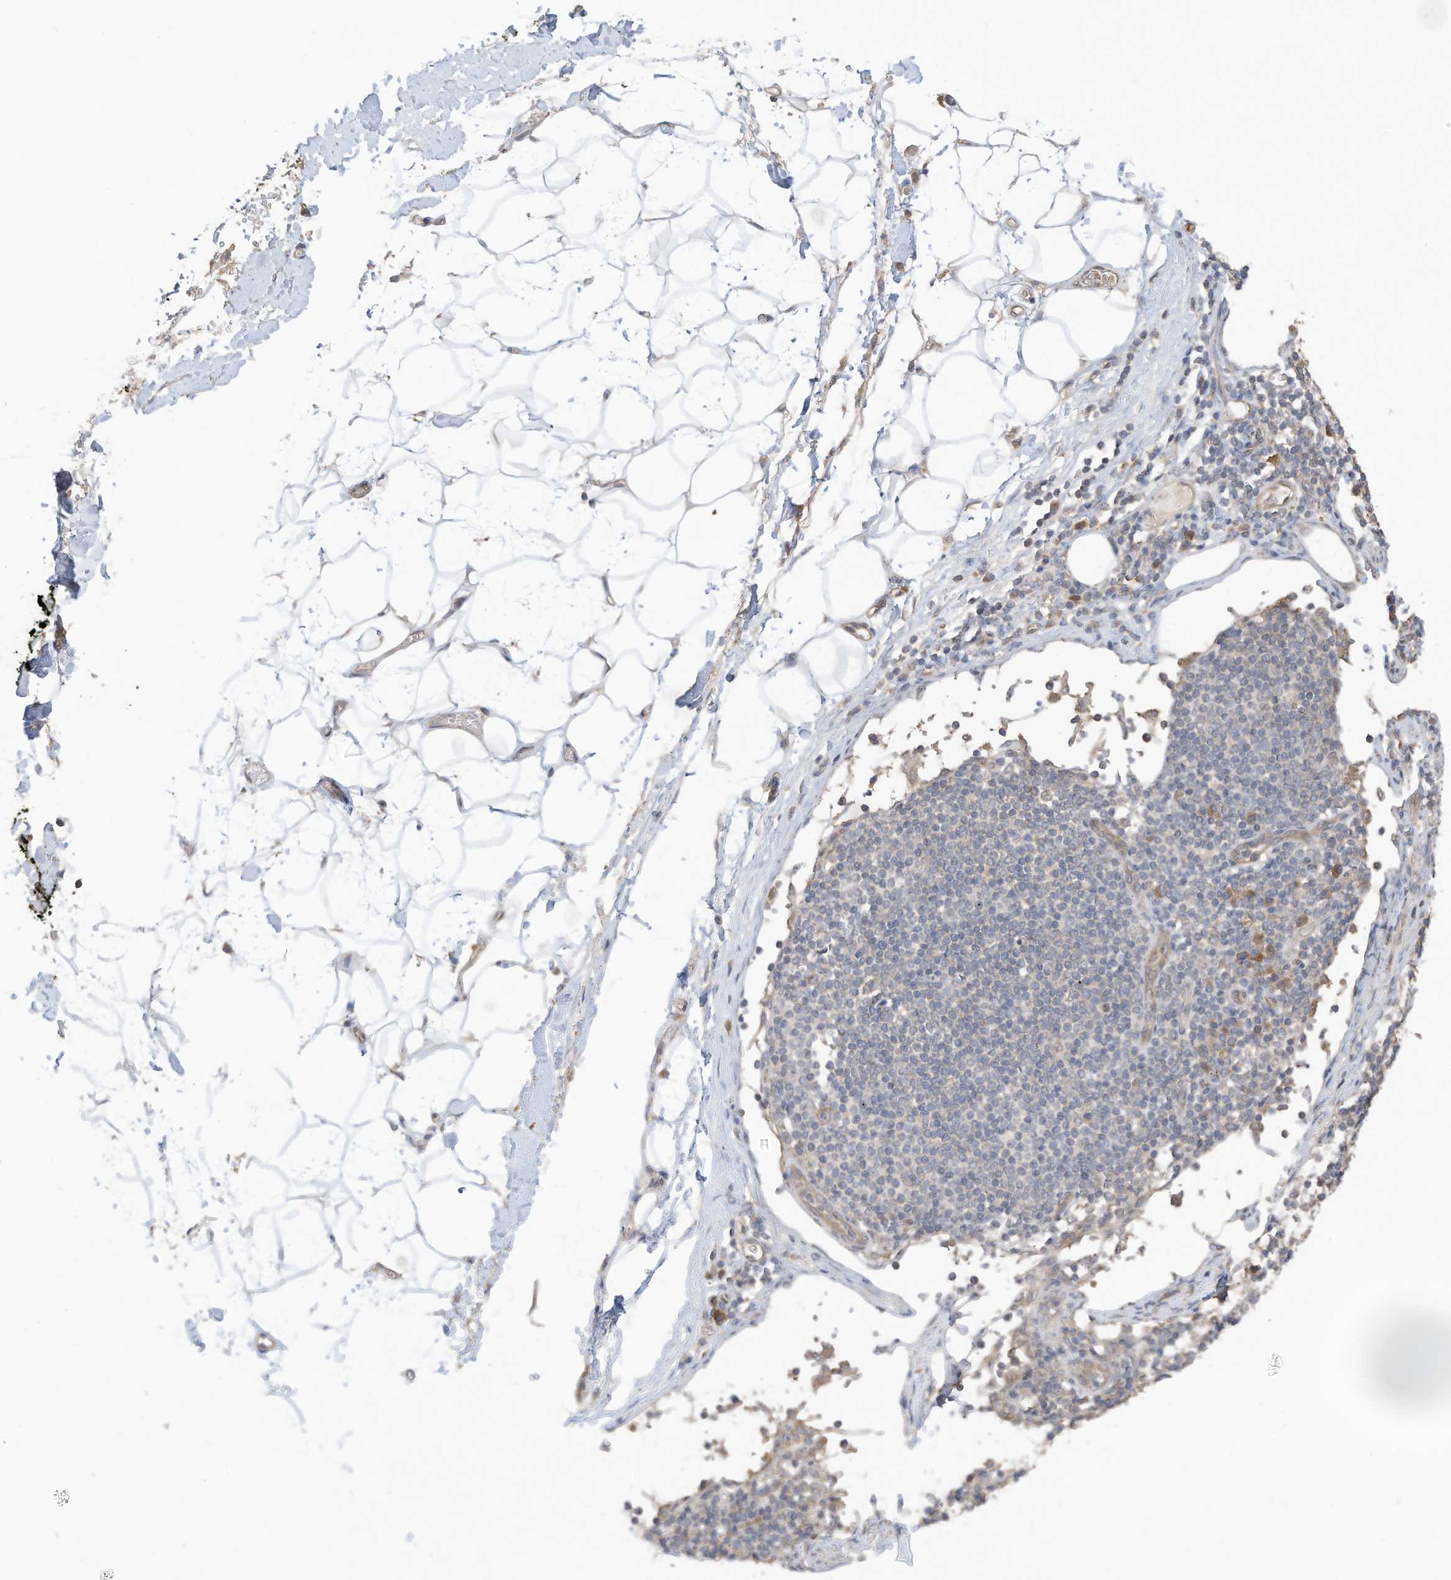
{"staining": {"intensity": "negative", "quantity": "none", "location": "none"}, "tissue": "adipose tissue", "cell_type": "Adipocytes", "image_type": "normal", "snomed": [{"axis": "morphology", "description": "Normal tissue, NOS"}, {"axis": "morphology", "description": "Adenocarcinoma, NOS"}, {"axis": "topography", "description": "Pancreas"}, {"axis": "topography", "description": "Peripheral nerve tissue"}], "caption": "An immunohistochemistry (IHC) image of unremarkable adipose tissue is shown. There is no staining in adipocytes of adipose tissue.", "gene": "REC8", "patient": {"sex": "male", "age": 59}}